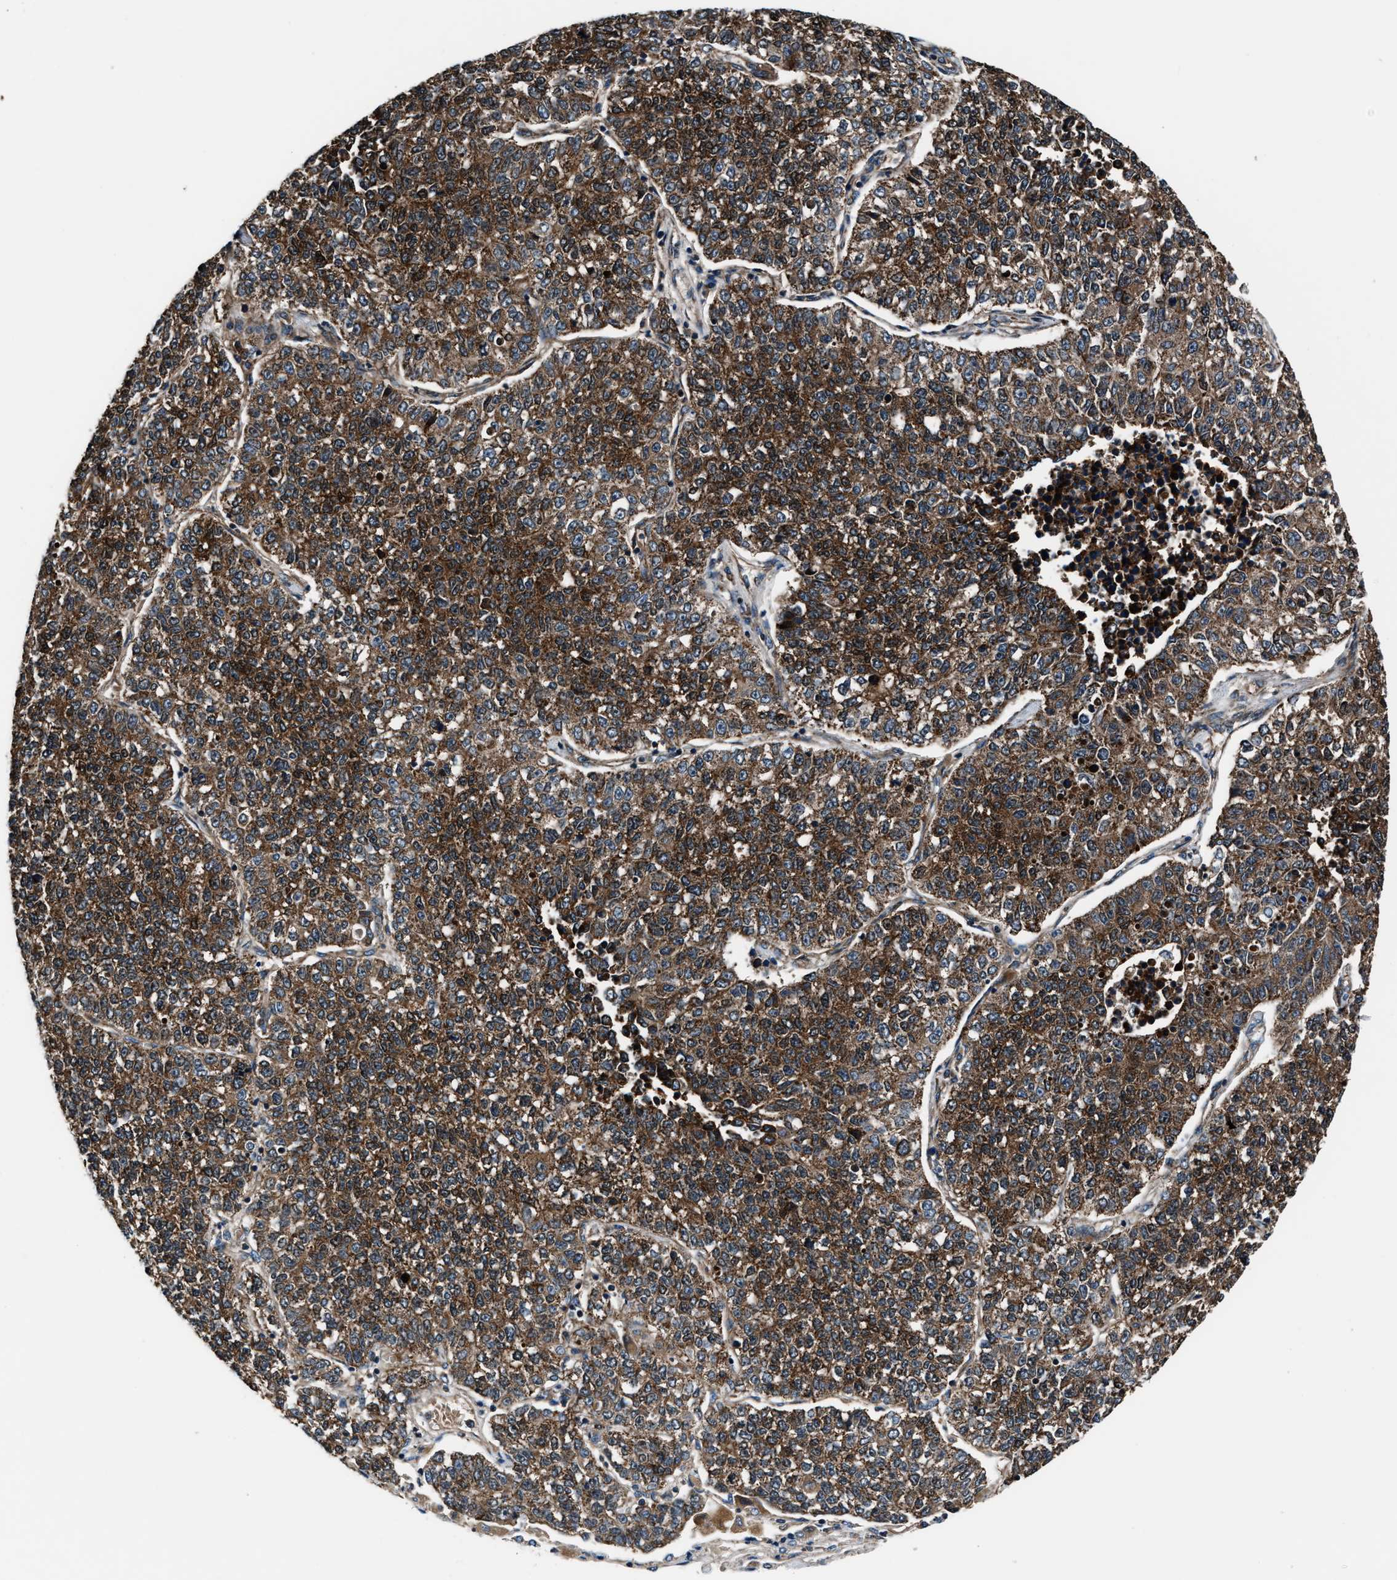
{"staining": {"intensity": "strong", "quantity": ">75%", "location": "cytoplasmic/membranous"}, "tissue": "lung cancer", "cell_type": "Tumor cells", "image_type": "cancer", "snomed": [{"axis": "morphology", "description": "Adenocarcinoma, NOS"}, {"axis": "topography", "description": "Lung"}], "caption": "This histopathology image shows lung cancer (adenocarcinoma) stained with immunohistochemistry to label a protein in brown. The cytoplasmic/membranous of tumor cells show strong positivity for the protein. Nuclei are counter-stained blue.", "gene": "GGCT", "patient": {"sex": "male", "age": 49}}